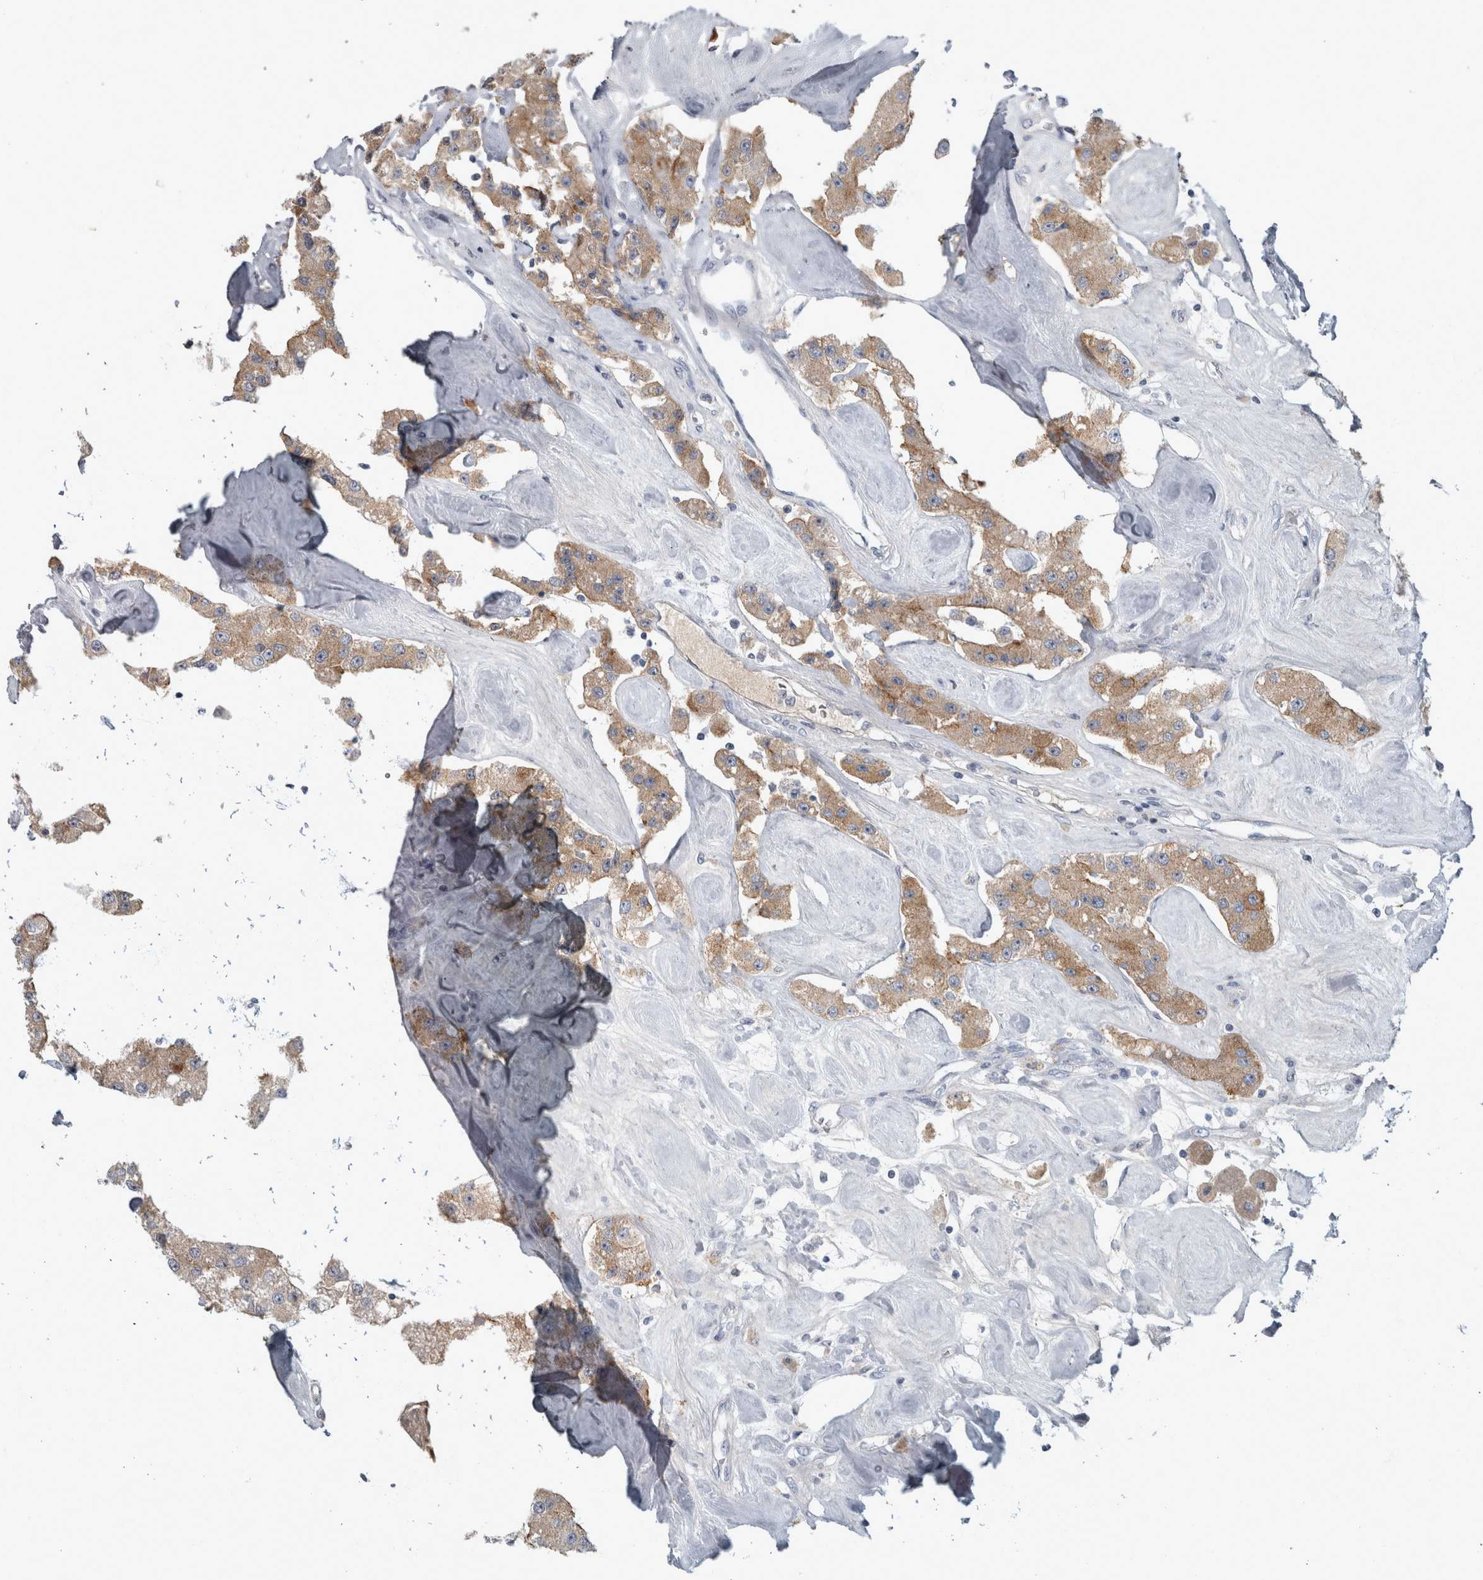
{"staining": {"intensity": "weak", "quantity": ">75%", "location": "cytoplasmic/membranous"}, "tissue": "carcinoid", "cell_type": "Tumor cells", "image_type": "cancer", "snomed": [{"axis": "morphology", "description": "Carcinoid, malignant, NOS"}, {"axis": "topography", "description": "Pancreas"}], "caption": "Human carcinoid (malignant) stained with a brown dye displays weak cytoplasmic/membranous positive positivity in about >75% of tumor cells.", "gene": "DSG2", "patient": {"sex": "male", "age": 41}}